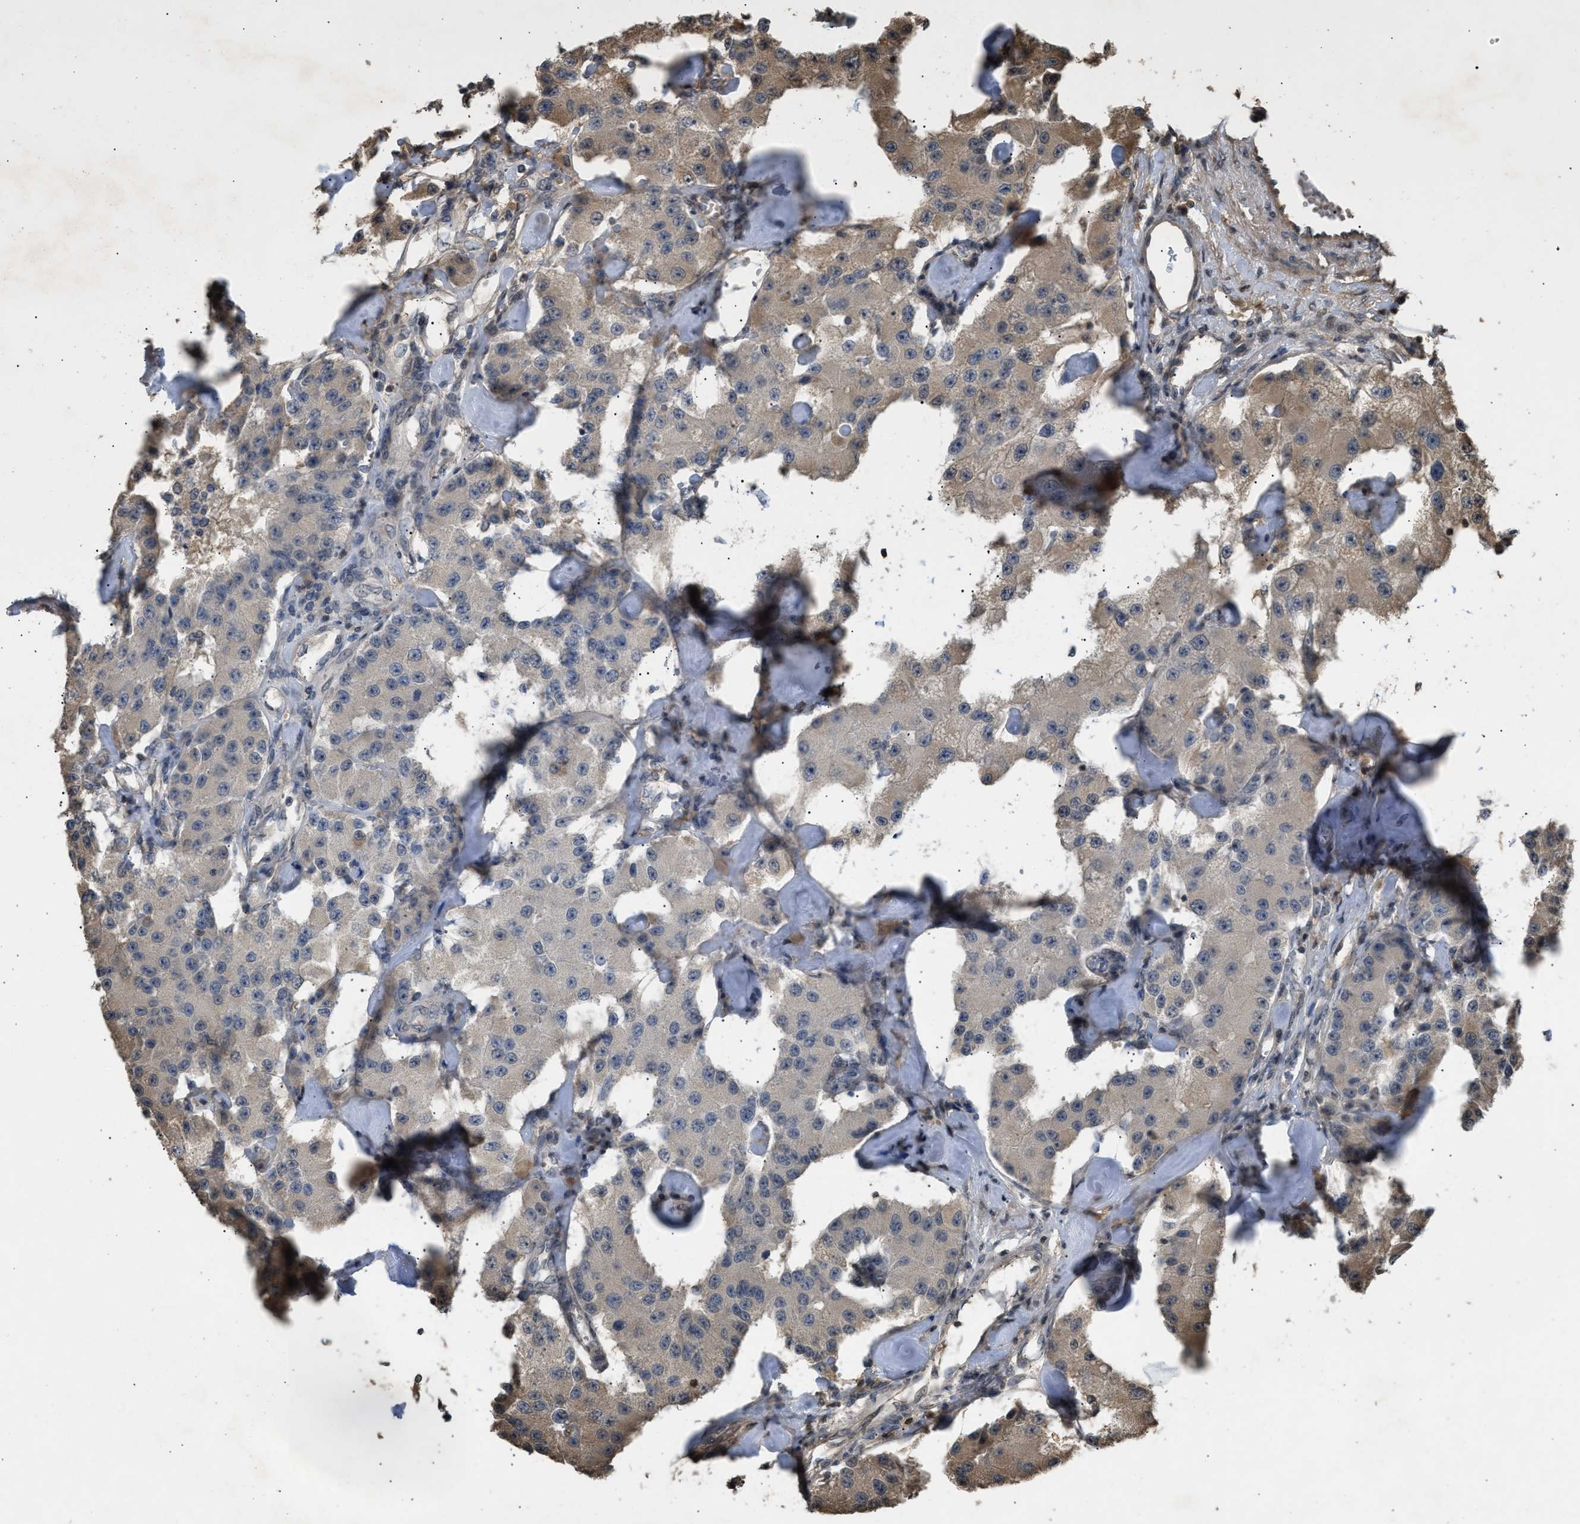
{"staining": {"intensity": "weak", "quantity": "<25%", "location": "cytoplasmic/membranous"}, "tissue": "carcinoid", "cell_type": "Tumor cells", "image_type": "cancer", "snomed": [{"axis": "morphology", "description": "Carcinoid, malignant, NOS"}, {"axis": "topography", "description": "Pancreas"}], "caption": "An image of human carcinoid is negative for staining in tumor cells.", "gene": "ARHGDIA", "patient": {"sex": "male", "age": 41}}